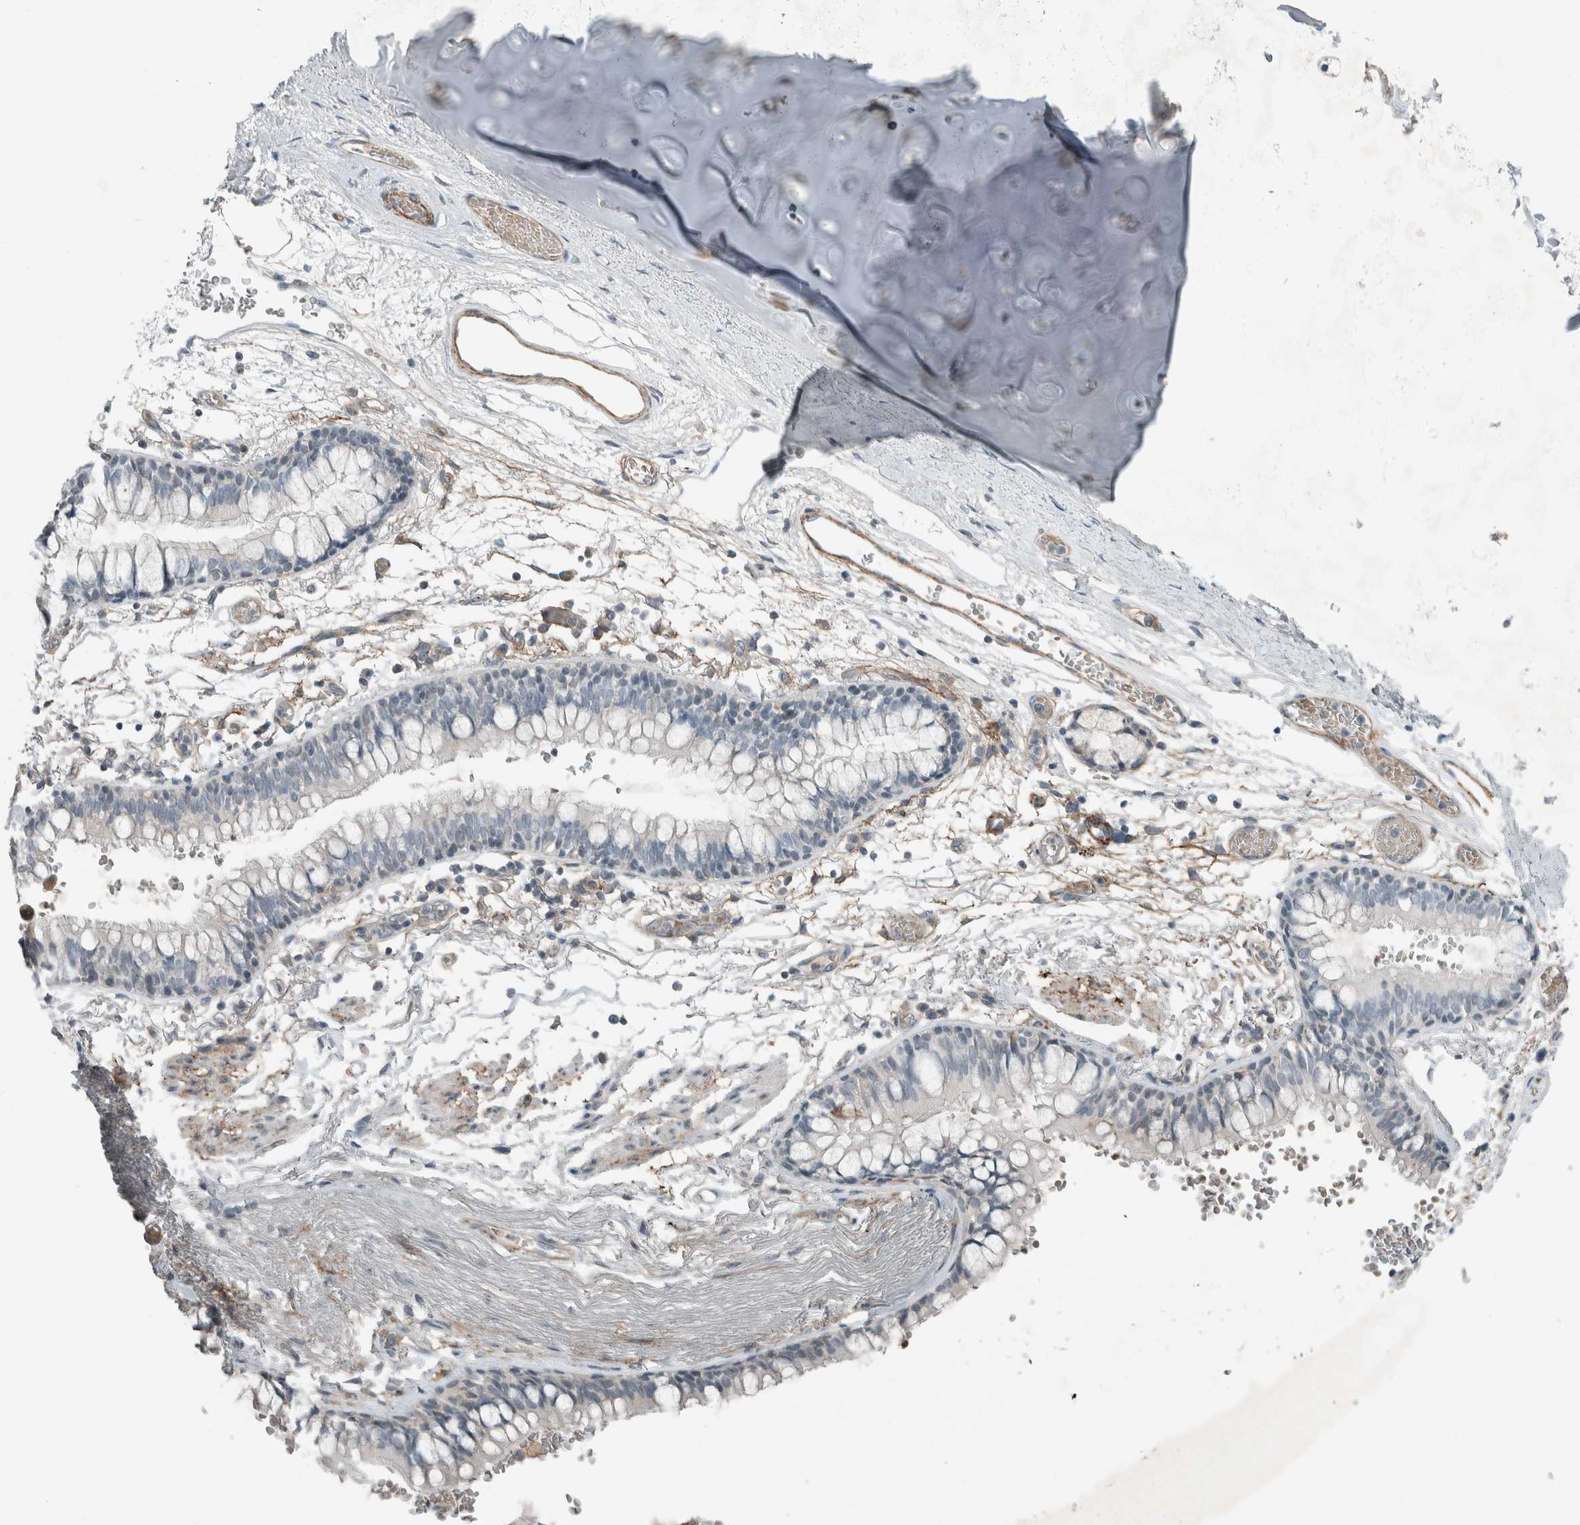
{"staining": {"intensity": "moderate", "quantity": ">75%", "location": "cytoplasmic/membranous"}, "tissue": "adipose tissue", "cell_type": "Adipocytes", "image_type": "normal", "snomed": [{"axis": "morphology", "description": "Normal tissue, NOS"}, {"axis": "topography", "description": "Cartilage tissue"}, {"axis": "topography", "description": "Bronchus"}], "caption": "This is a micrograph of IHC staining of benign adipose tissue, which shows moderate expression in the cytoplasmic/membranous of adipocytes.", "gene": "JADE2", "patient": {"sex": "female", "age": 73}}